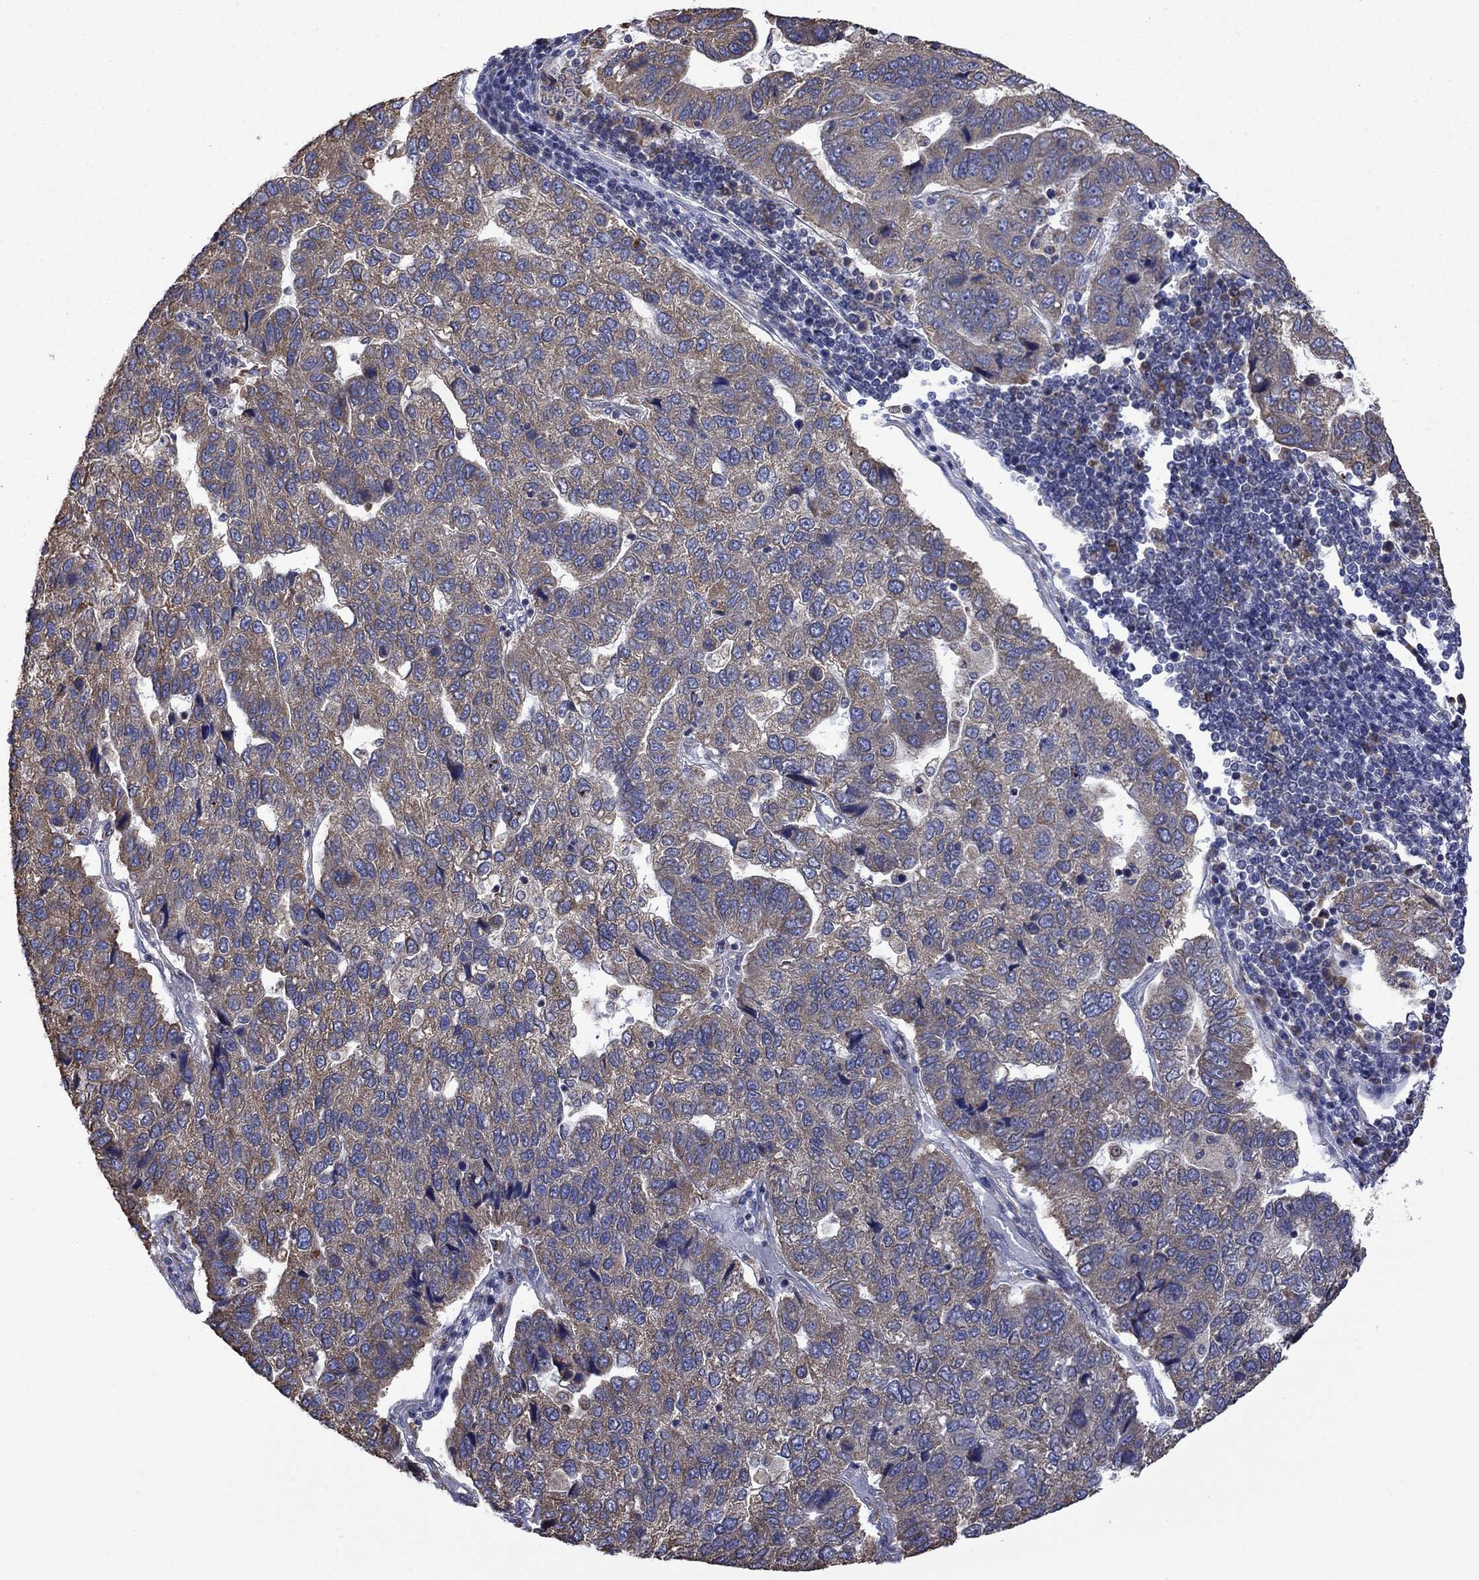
{"staining": {"intensity": "weak", "quantity": ">75%", "location": "cytoplasmic/membranous"}, "tissue": "pancreatic cancer", "cell_type": "Tumor cells", "image_type": "cancer", "snomed": [{"axis": "morphology", "description": "Adenocarcinoma, NOS"}, {"axis": "topography", "description": "Pancreas"}], "caption": "Tumor cells show weak cytoplasmic/membranous expression in about >75% of cells in adenocarcinoma (pancreatic). (DAB = brown stain, brightfield microscopy at high magnification).", "gene": "FURIN", "patient": {"sex": "female", "age": 61}}